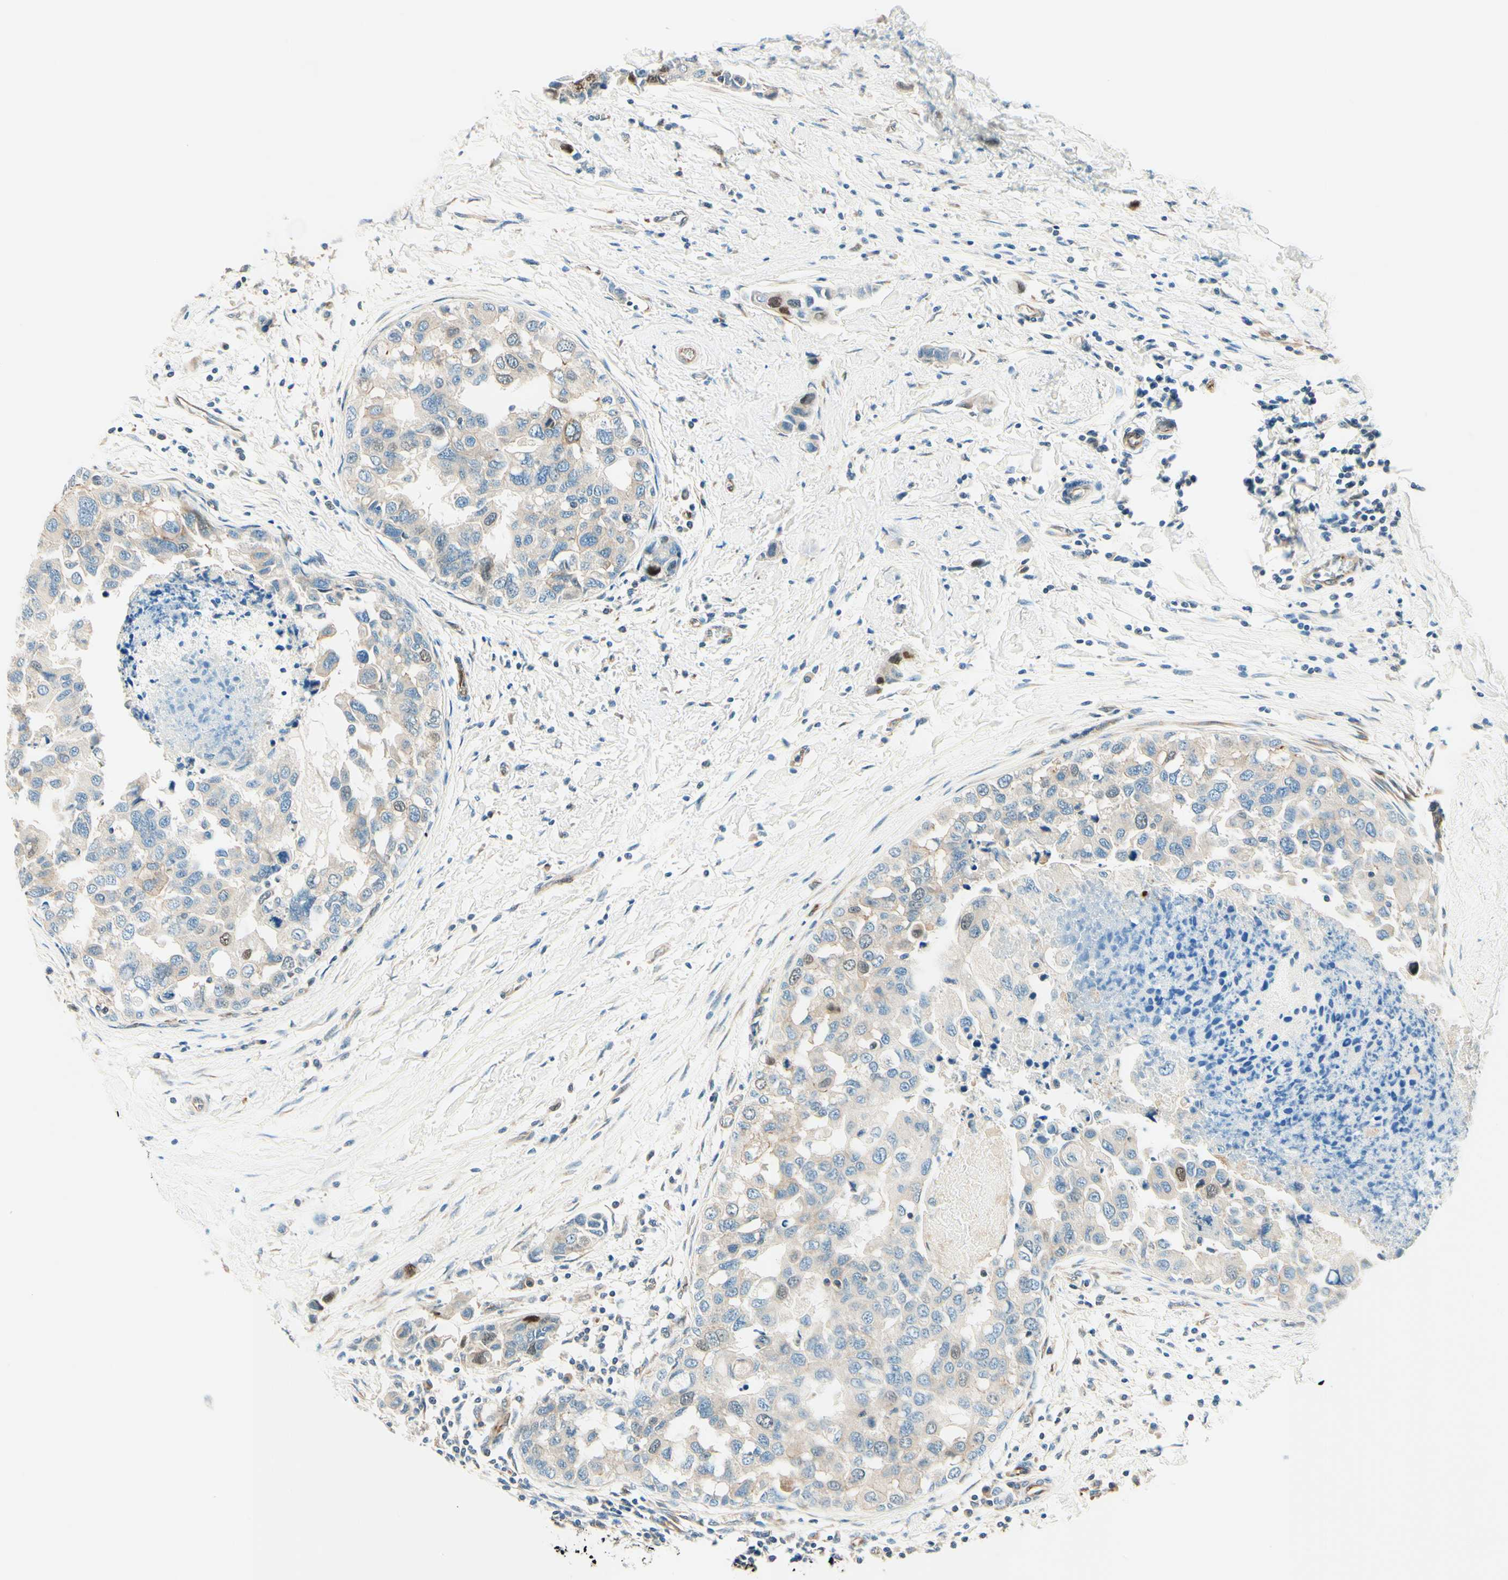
{"staining": {"intensity": "weak", "quantity": "<25%", "location": "cytoplasmic/membranous"}, "tissue": "breast cancer", "cell_type": "Tumor cells", "image_type": "cancer", "snomed": [{"axis": "morphology", "description": "Normal tissue, NOS"}, {"axis": "morphology", "description": "Duct carcinoma"}, {"axis": "topography", "description": "Breast"}], "caption": "This is an immunohistochemistry image of human breast cancer (intraductal carcinoma). There is no positivity in tumor cells.", "gene": "TAOK2", "patient": {"sex": "female", "age": 50}}